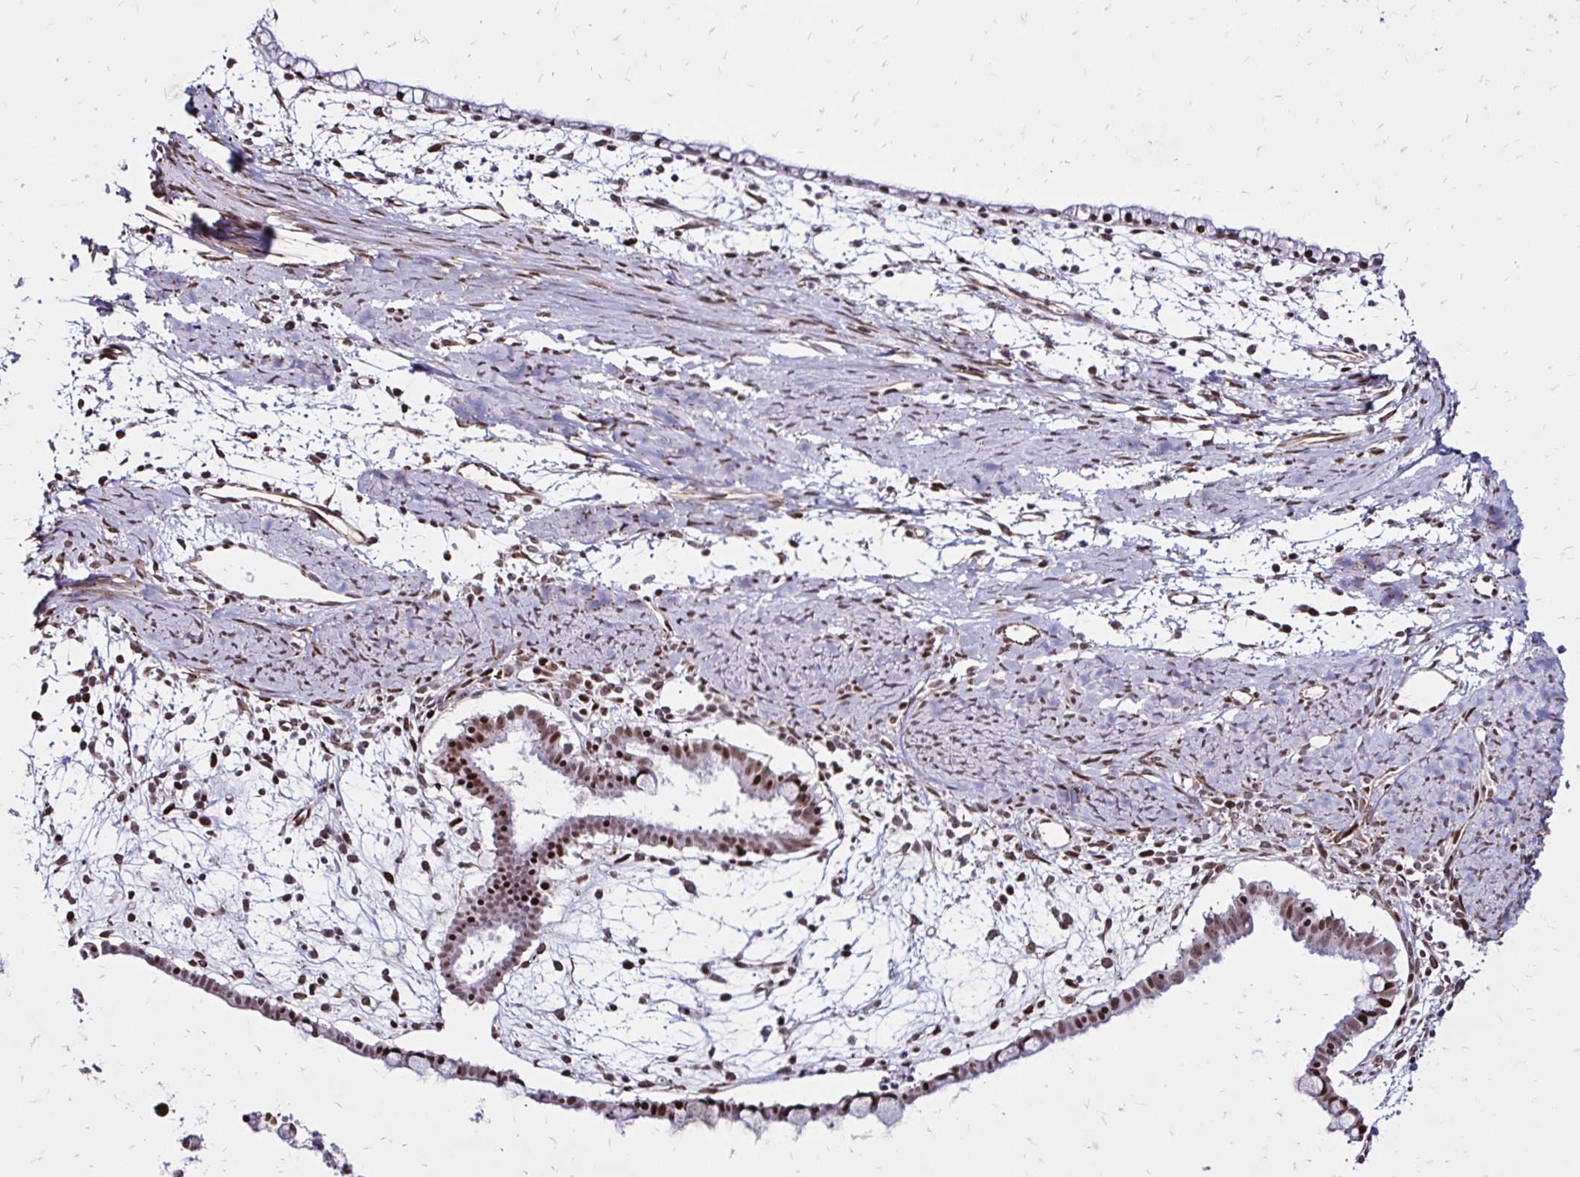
{"staining": {"intensity": "moderate", "quantity": ">75%", "location": "nuclear"}, "tissue": "ovarian cancer", "cell_type": "Tumor cells", "image_type": "cancer", "snomed": [{"axis": "morphology", "description": "Cystadenocarcinoma, mucinous, NOS"}, {"axis": "topography", "description": "Ovary"}], "caption": "A histopathology image of mucinous cystadenocarcinoma (ovarian) stained for a protein exhibits moderate nuclear brown staining in tumor cells. (IHC, brightfield microscopy, high magnification).", "gene": "TOB1", "patient": {"sex": "female", "age": 61}}